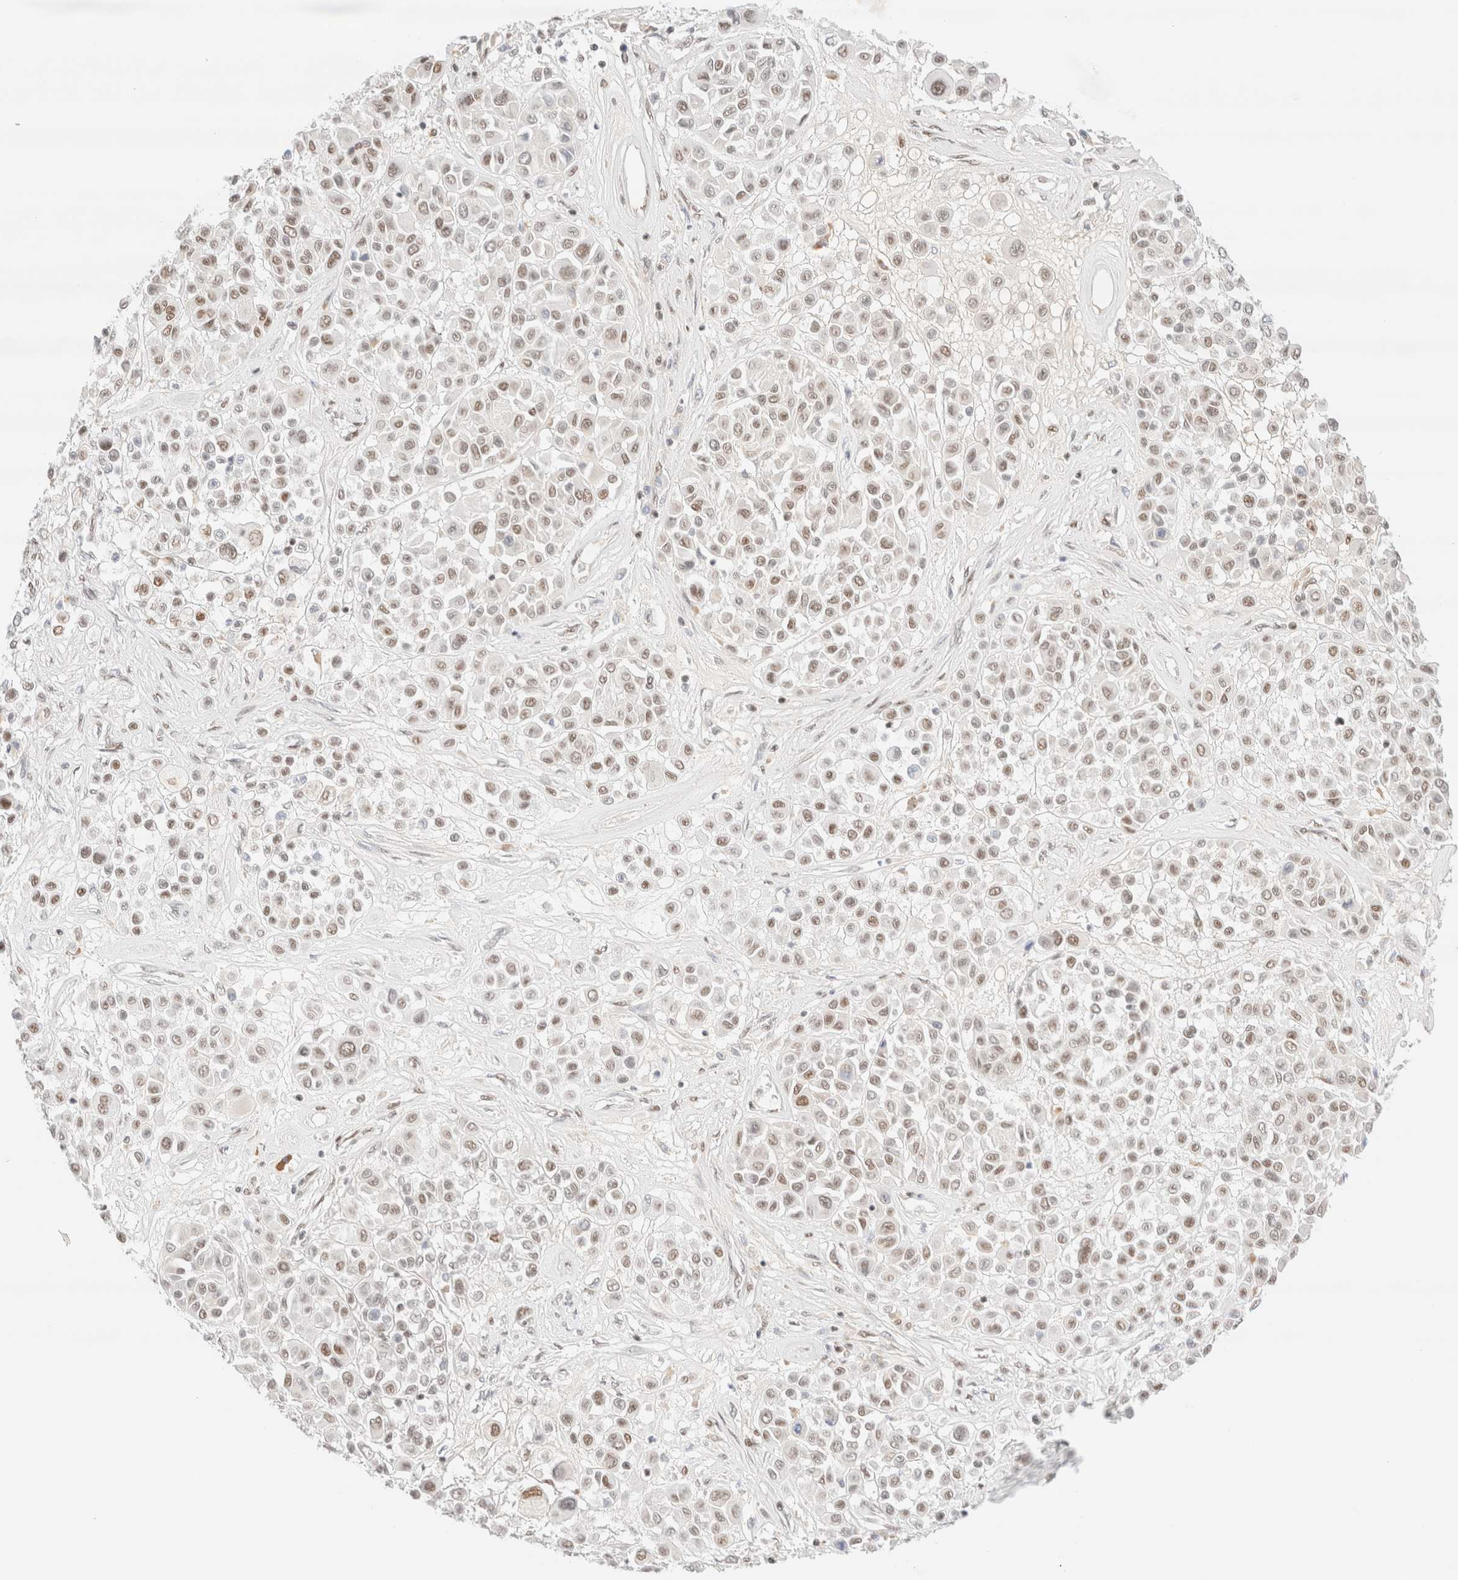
{"staining": {"intensity": "moderate", "quantity": ">75%", "location": "nuclear"}, "tissue": "melanoma", "cell_type": "Tumor cells", "image_type": "cancer", "snomed": [{"axis": "morphology", "description": "Malignant melanoma, Metastatic site"}, {"axis": "topography", "description": "Soft tissue"}], "caption": "Immunohistochemistry (IHC) of melanoma reveals medium levels of moderate nuclear positivity in about >75% of tumor cells.", "gene": "CIC", "patient": {"sex": "male", "age": 41}}